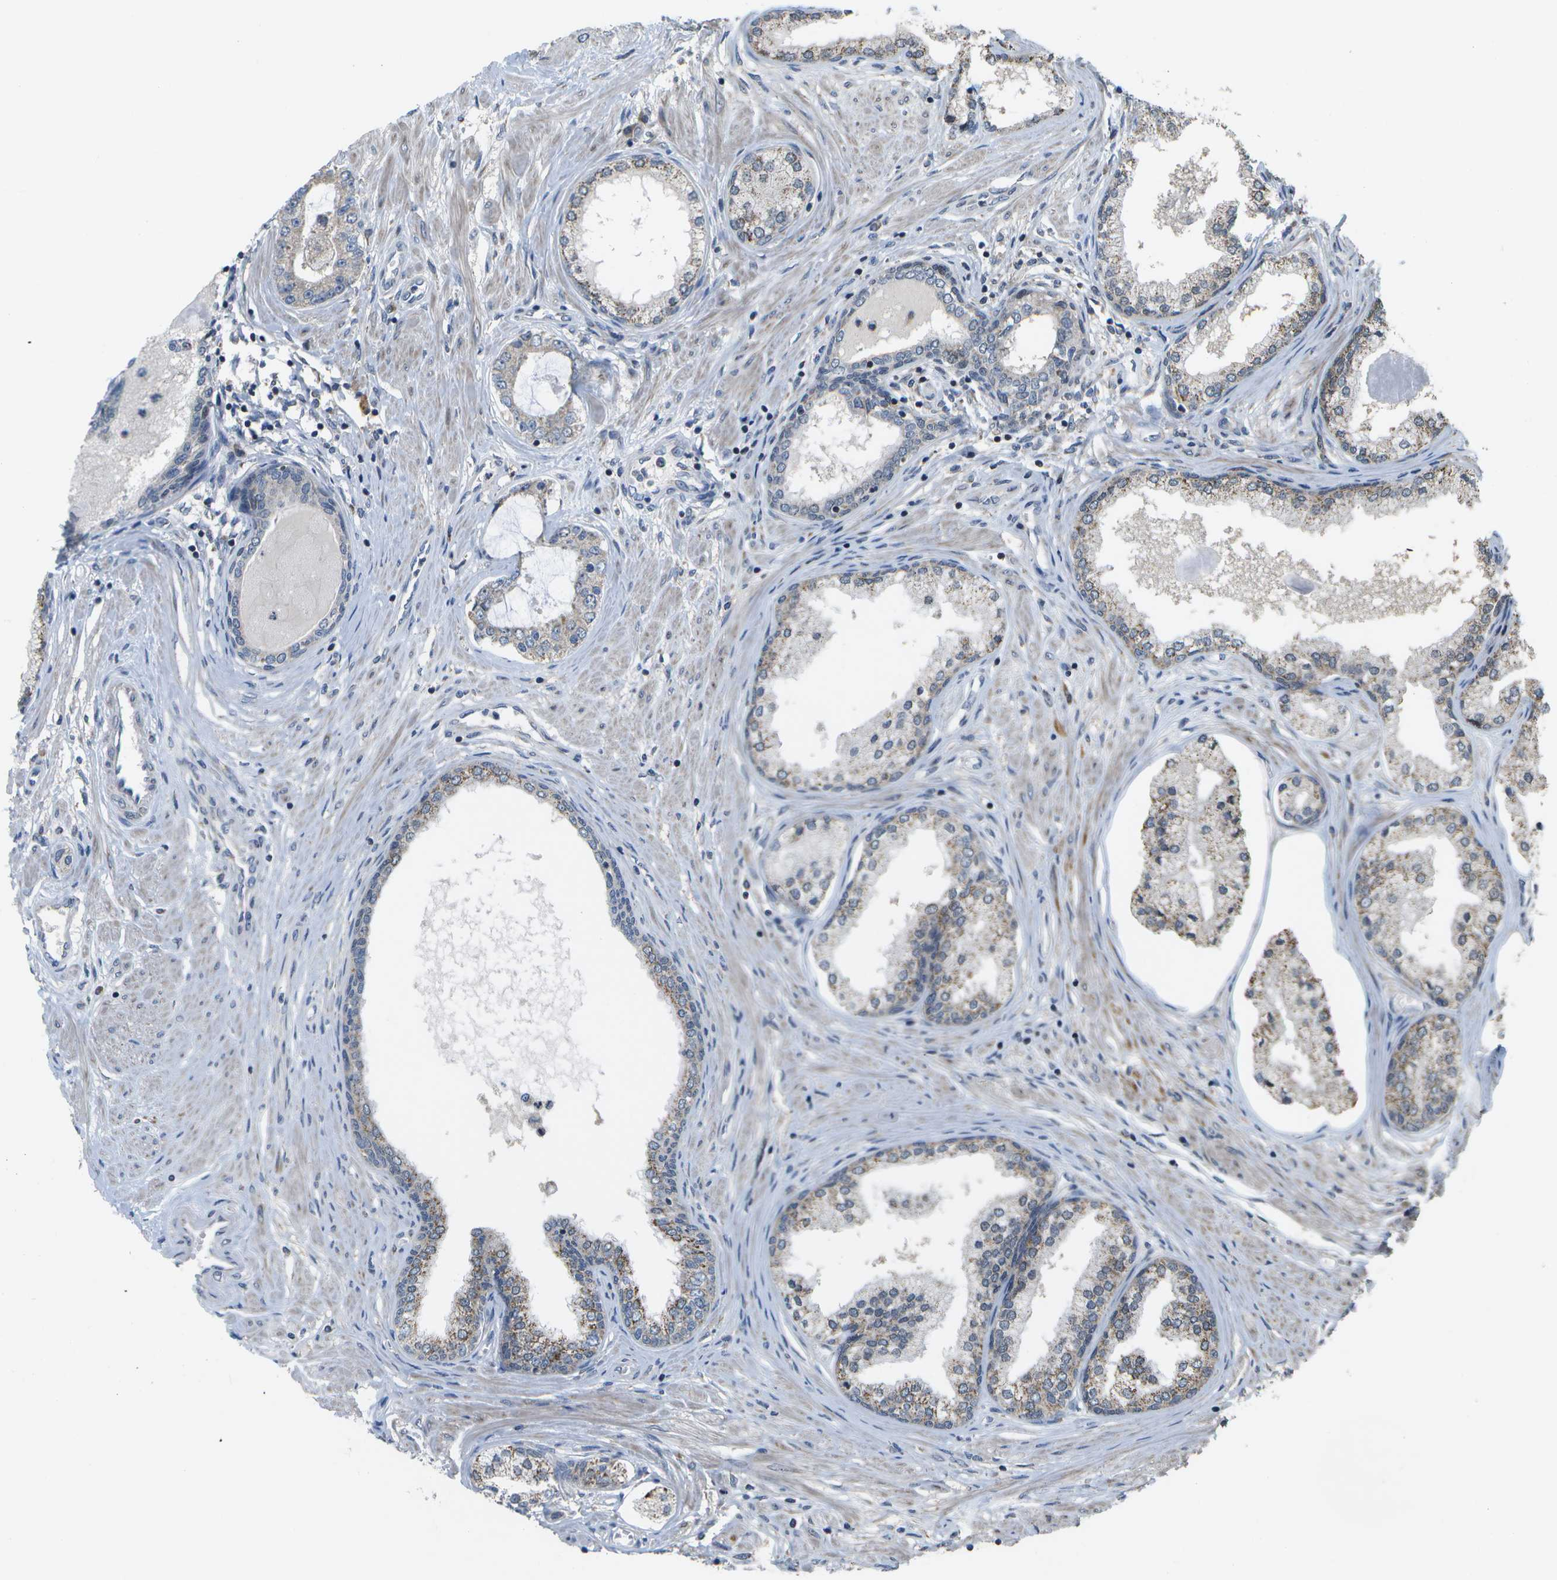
{"staining": {"intensity": "weak", "quantity": "<25%", "location": "cytoplasmic/membranous"}, "tissue": "prostate cancer", "cell_type": "Tumor cells", "image_type": "cancer", "snomed": [{"axis": "morphology", "description": "Adenocarcinoma, Low grade"}, {"axis": "topography", "description": "Prostate"}], "caption": "This is an immunohistochemistry (IHC) image of human prostate cancer. There is no positivity in tumor cells.", "gene": "HADHA", "patient": {"sex": "male", "age": 63}}